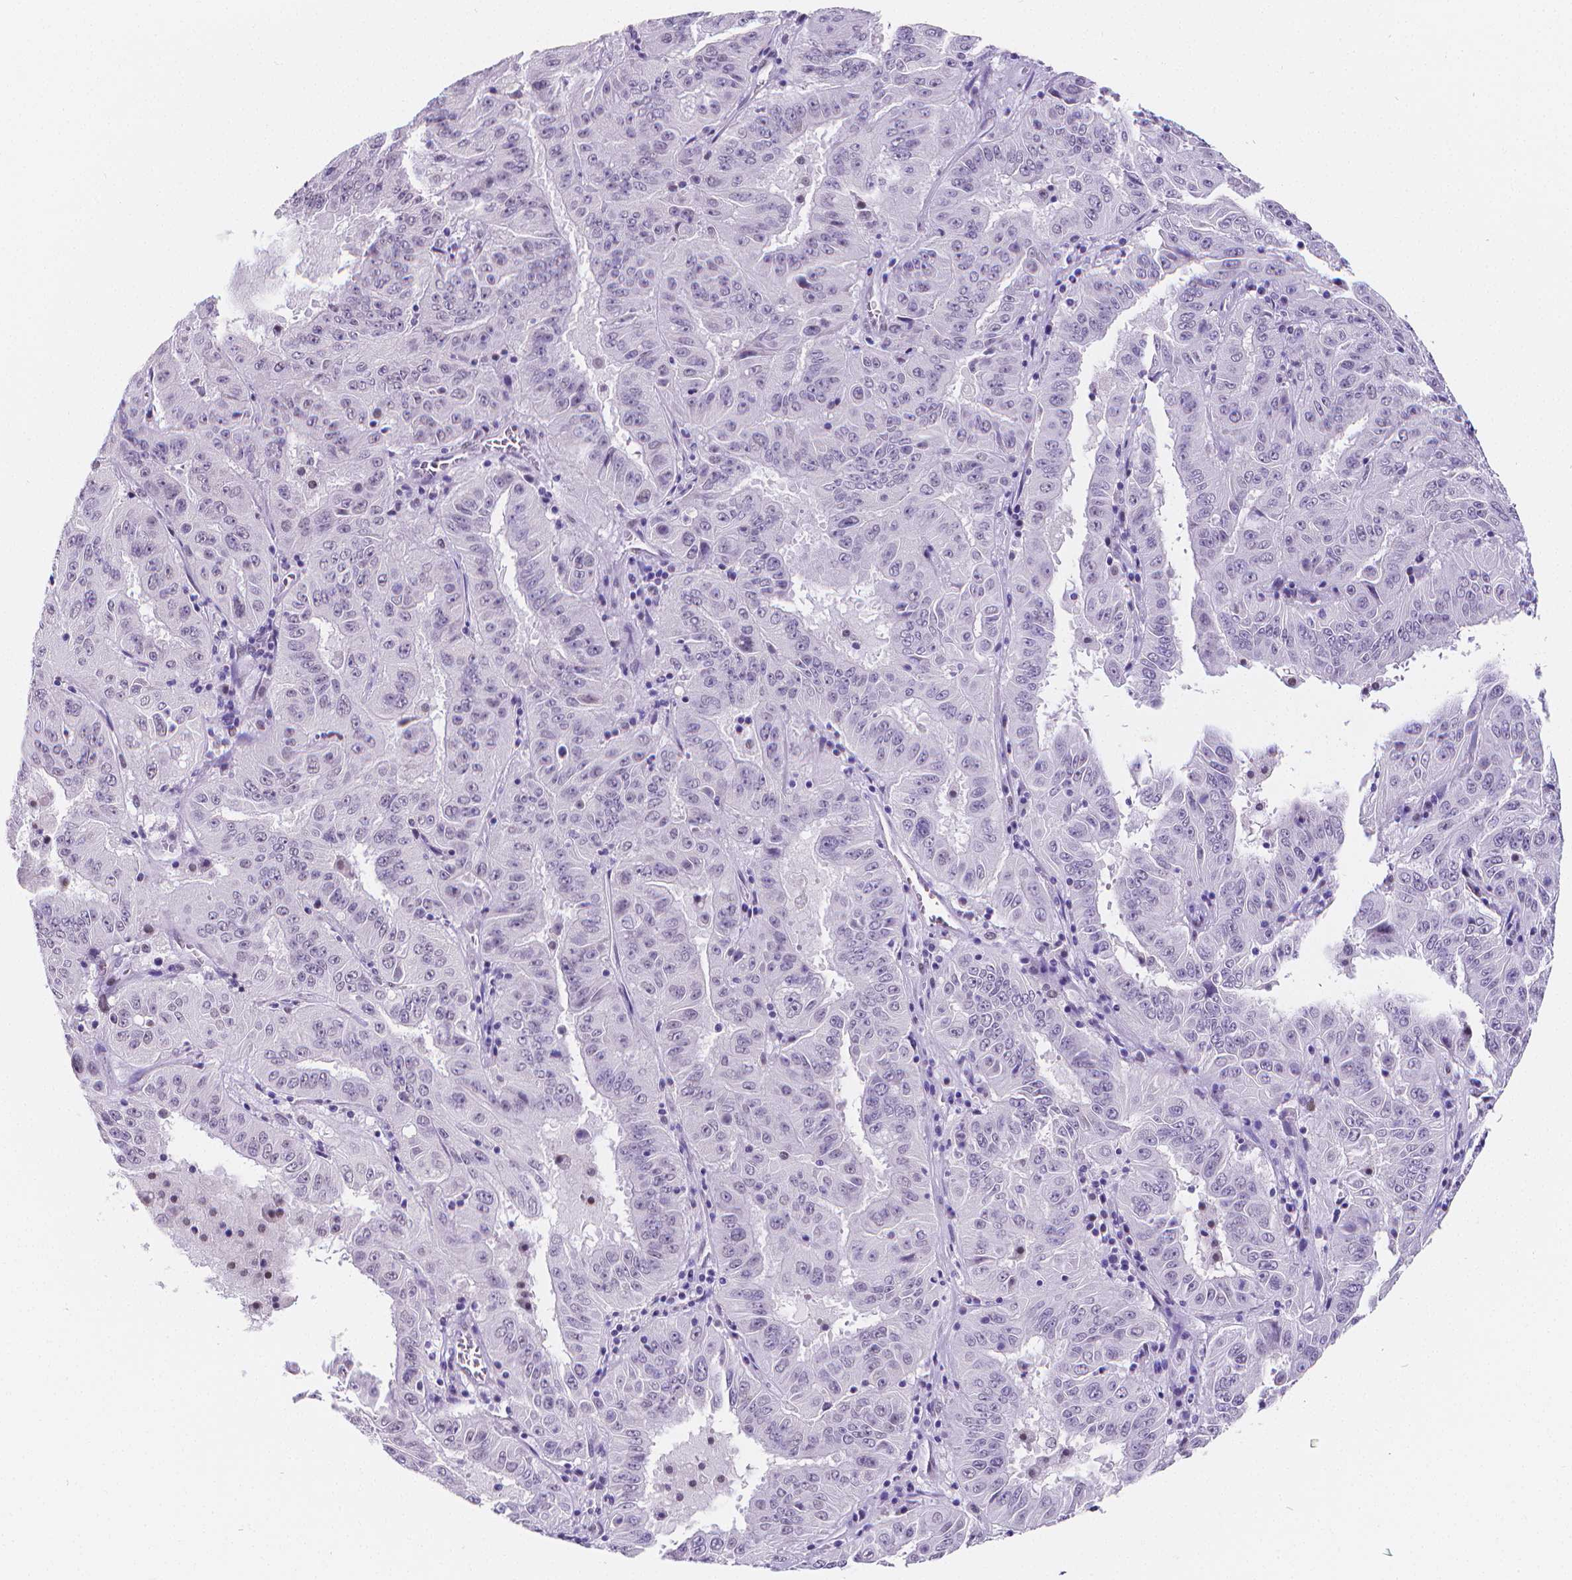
{"staining": {"intensity": "negative", "quantity": "none", "location": "none"}, "tissue": "pancreatic cancer", "cell_type": "Tumor cells", "image_type": "cancer", "snomed": [{"axis": "morphology", "description": "Adenocarcinoma, NOS"}, {"axis": "topography", "description": "Pancreas"}], "caption": "Photomicrograph shows no protein expression in tumor cells of pancreatic cancer (adenocarcinoma) tissue. The staining is performed using DAB (3,3'-diaminobenzidine) brown chromogen with nuclei counter-stained in using hematoxylin.", "gene": "MEF2C", "patient": {"sex": "male", "age": 63}}